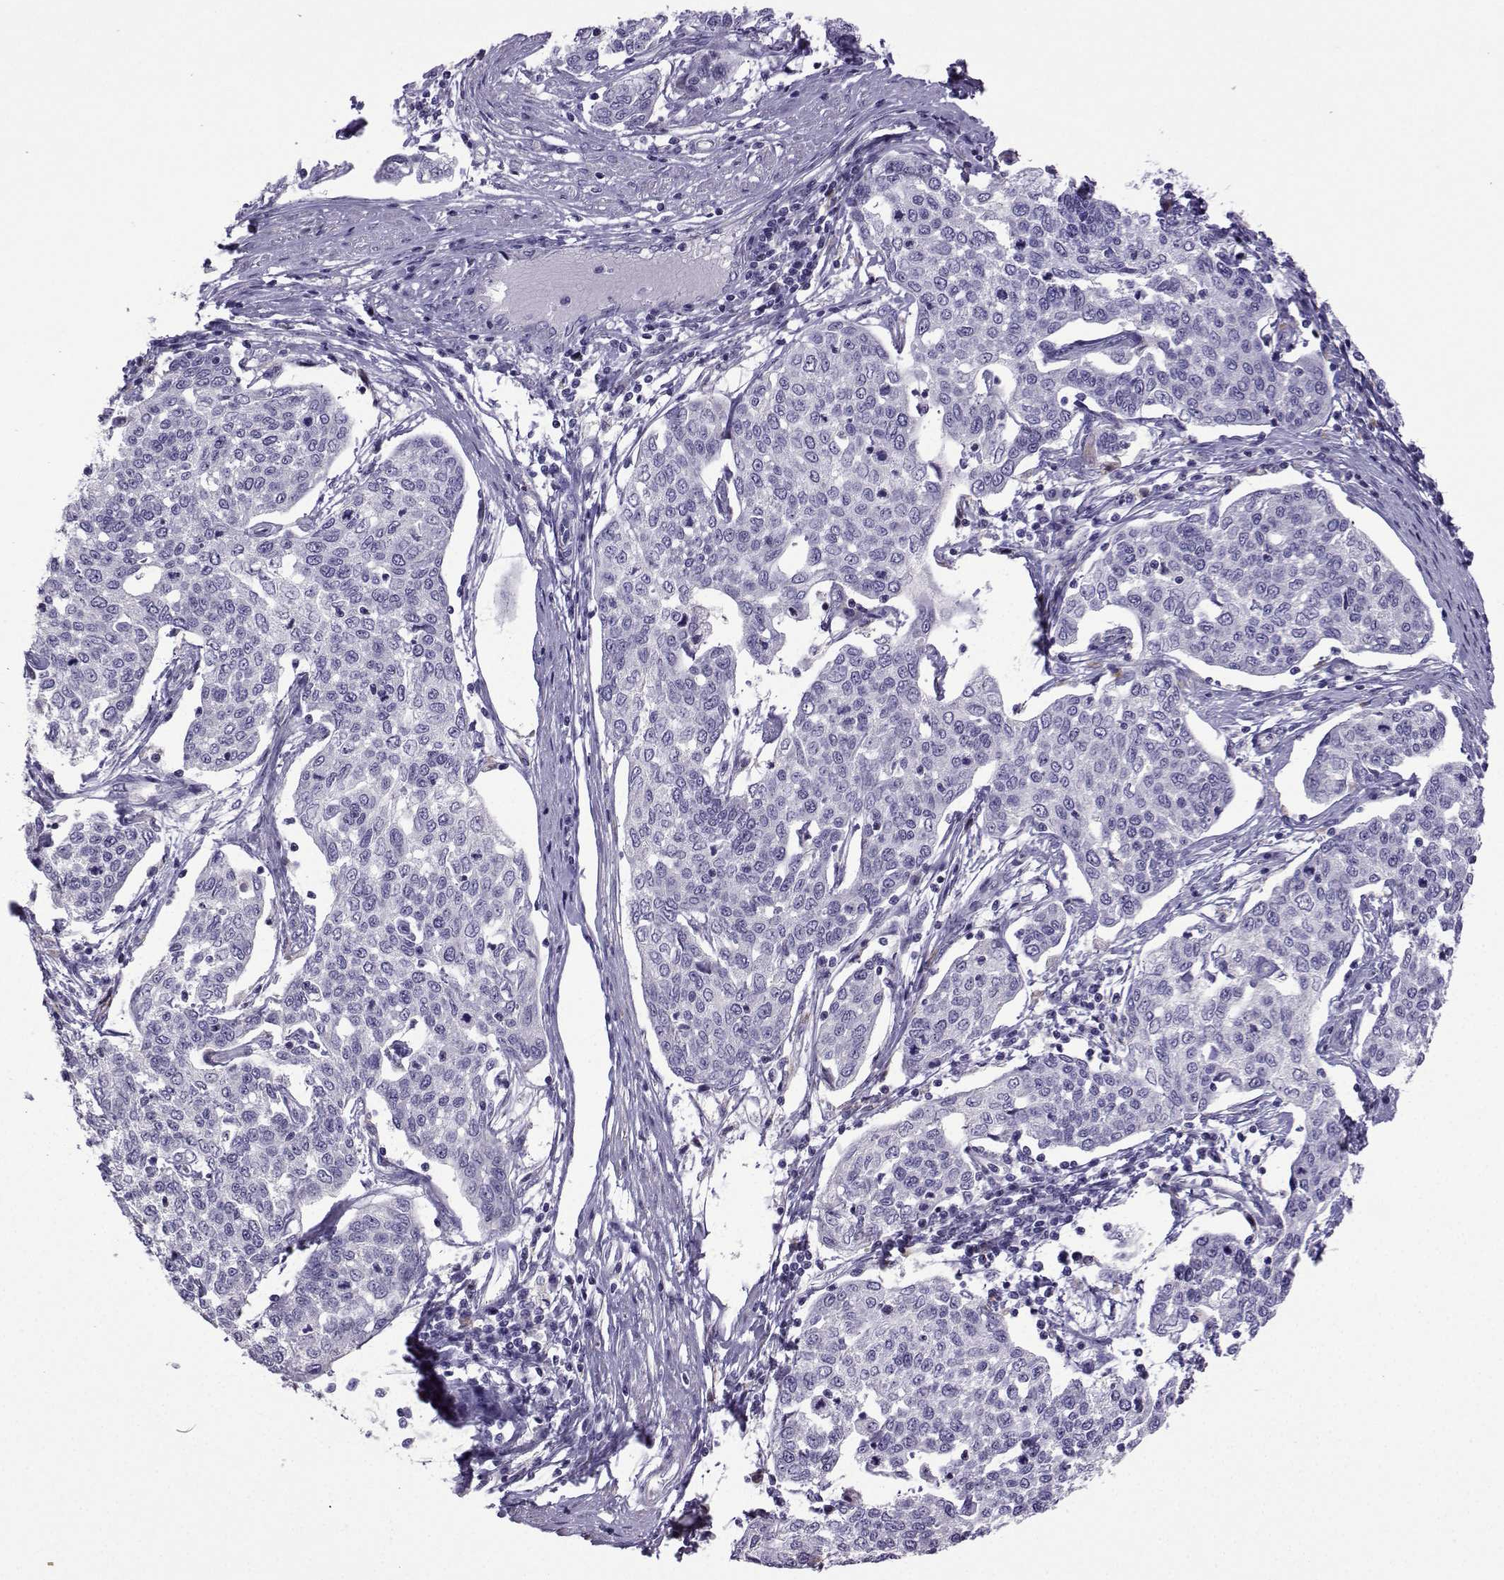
{"staining": {"intensity": "negative", "quantity": "none", "location": "none"}, "tissue": "cervical cancer", "cell_type": "Tumor cells", "image_type": "cancer", "snomed": [{"axis": "morphology", "description": "Squamous cell carcinoma, NOS"}, {"axis": "topography", "description": "Cervix"}], "caption": "Immunohistochemistry (IHC) photomicrograph of cervical cancer (squamous cell carcinoma) stained for a protein (brown), which displays no positivity in tumor cells.", "gene": "CFAP70", "patient": {"sex": "female", "age": 34}}